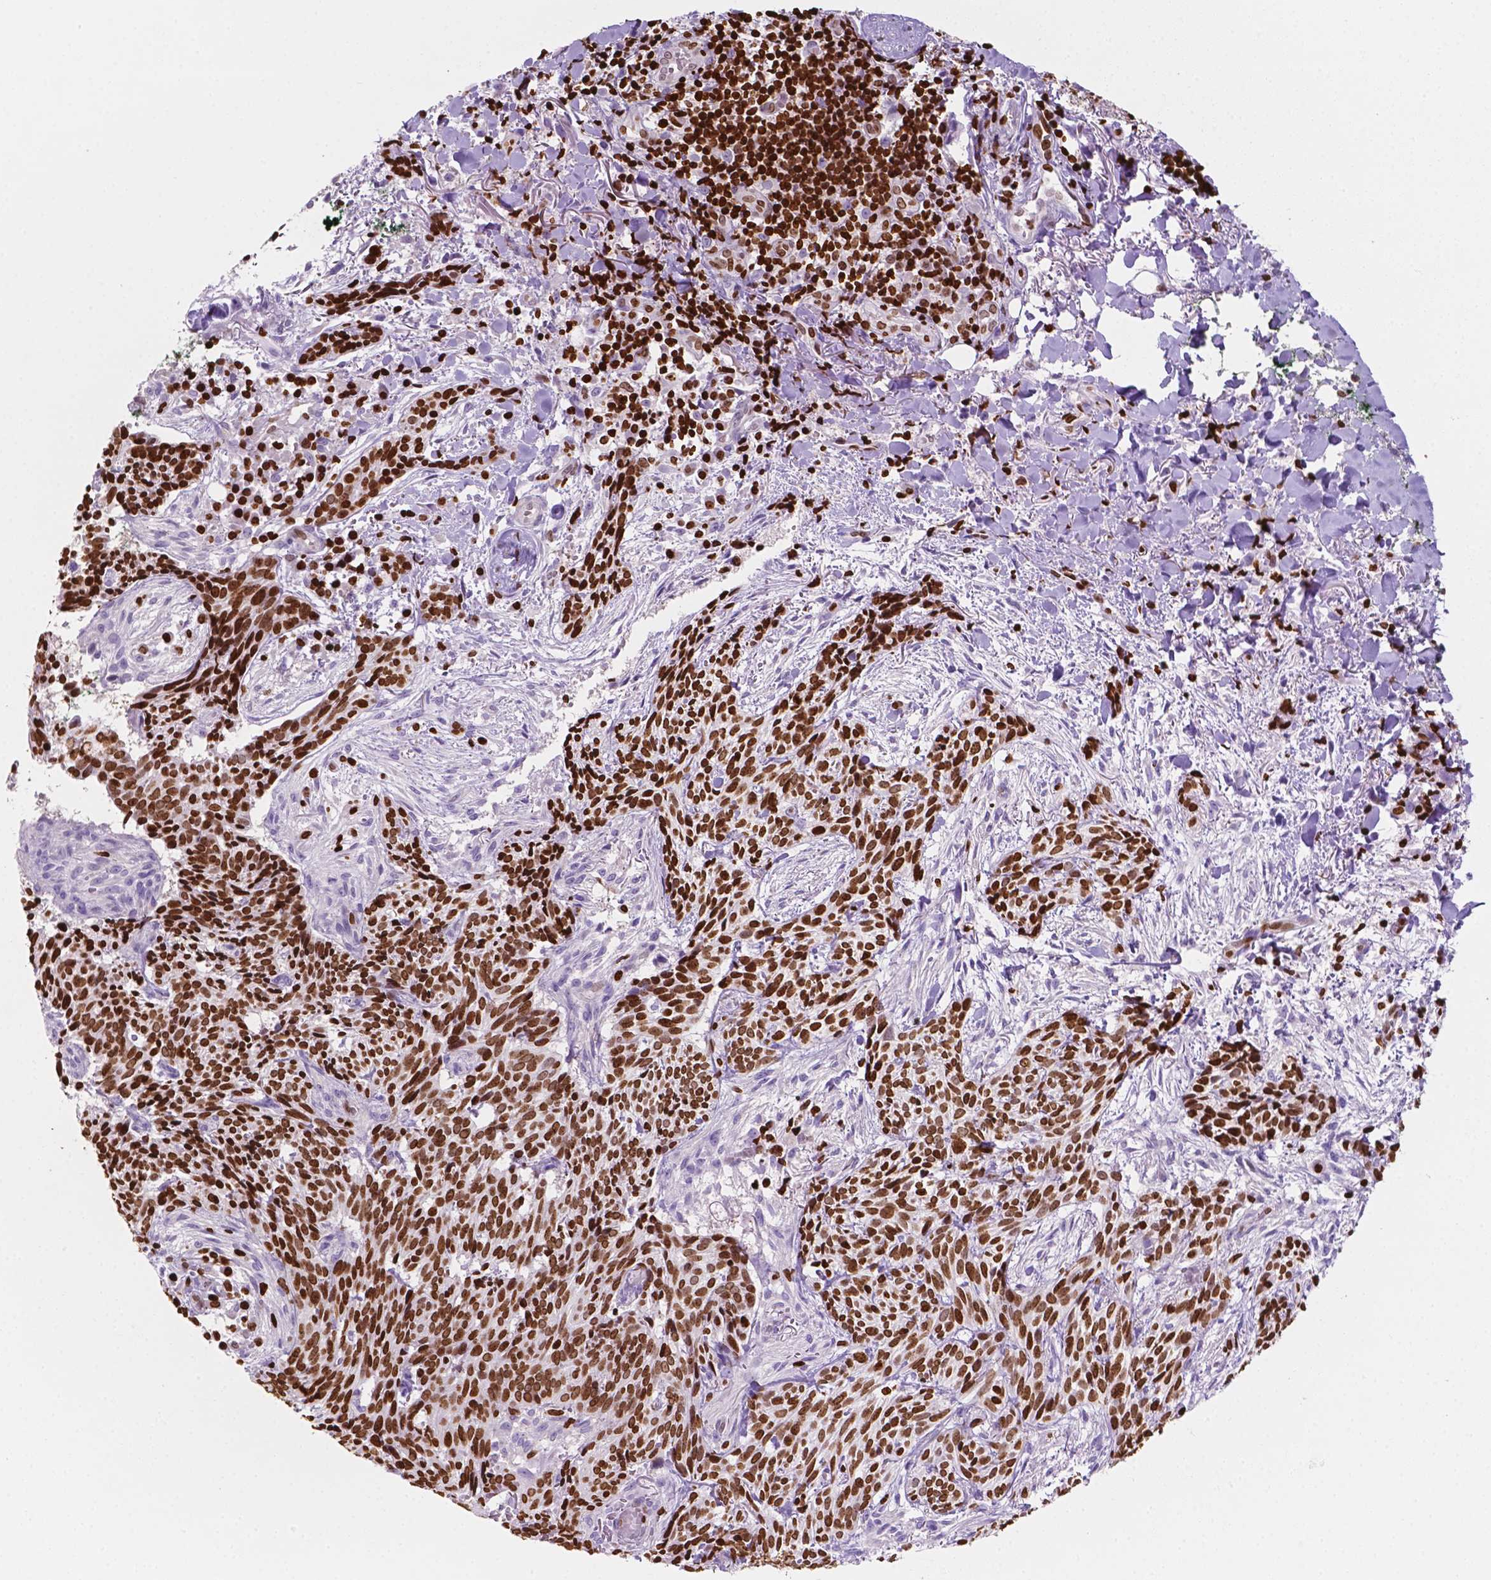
{"staining": {"intensity": "strong", "quantity": ">75%", "location": "nuclear"}, "tissue": "skin cancer", "cell_type": "Tumor cells", "image_type": "cancer", "snomed": [{"axis": "morphology", "description": "Basal cell carcinoma"}, {"axis": "topography", "description": "Skin"}], "caption": "Immunohistochemical staining of skin cancer demonstrates strong nuclear protein expression in approximately >75% of tumor cells. Immunohistochemistry (ihc) stains the protein in brown and the nuclei are stained blue.", "gene": "CBY3", "patient": {"sex": "male", "age": 71}}